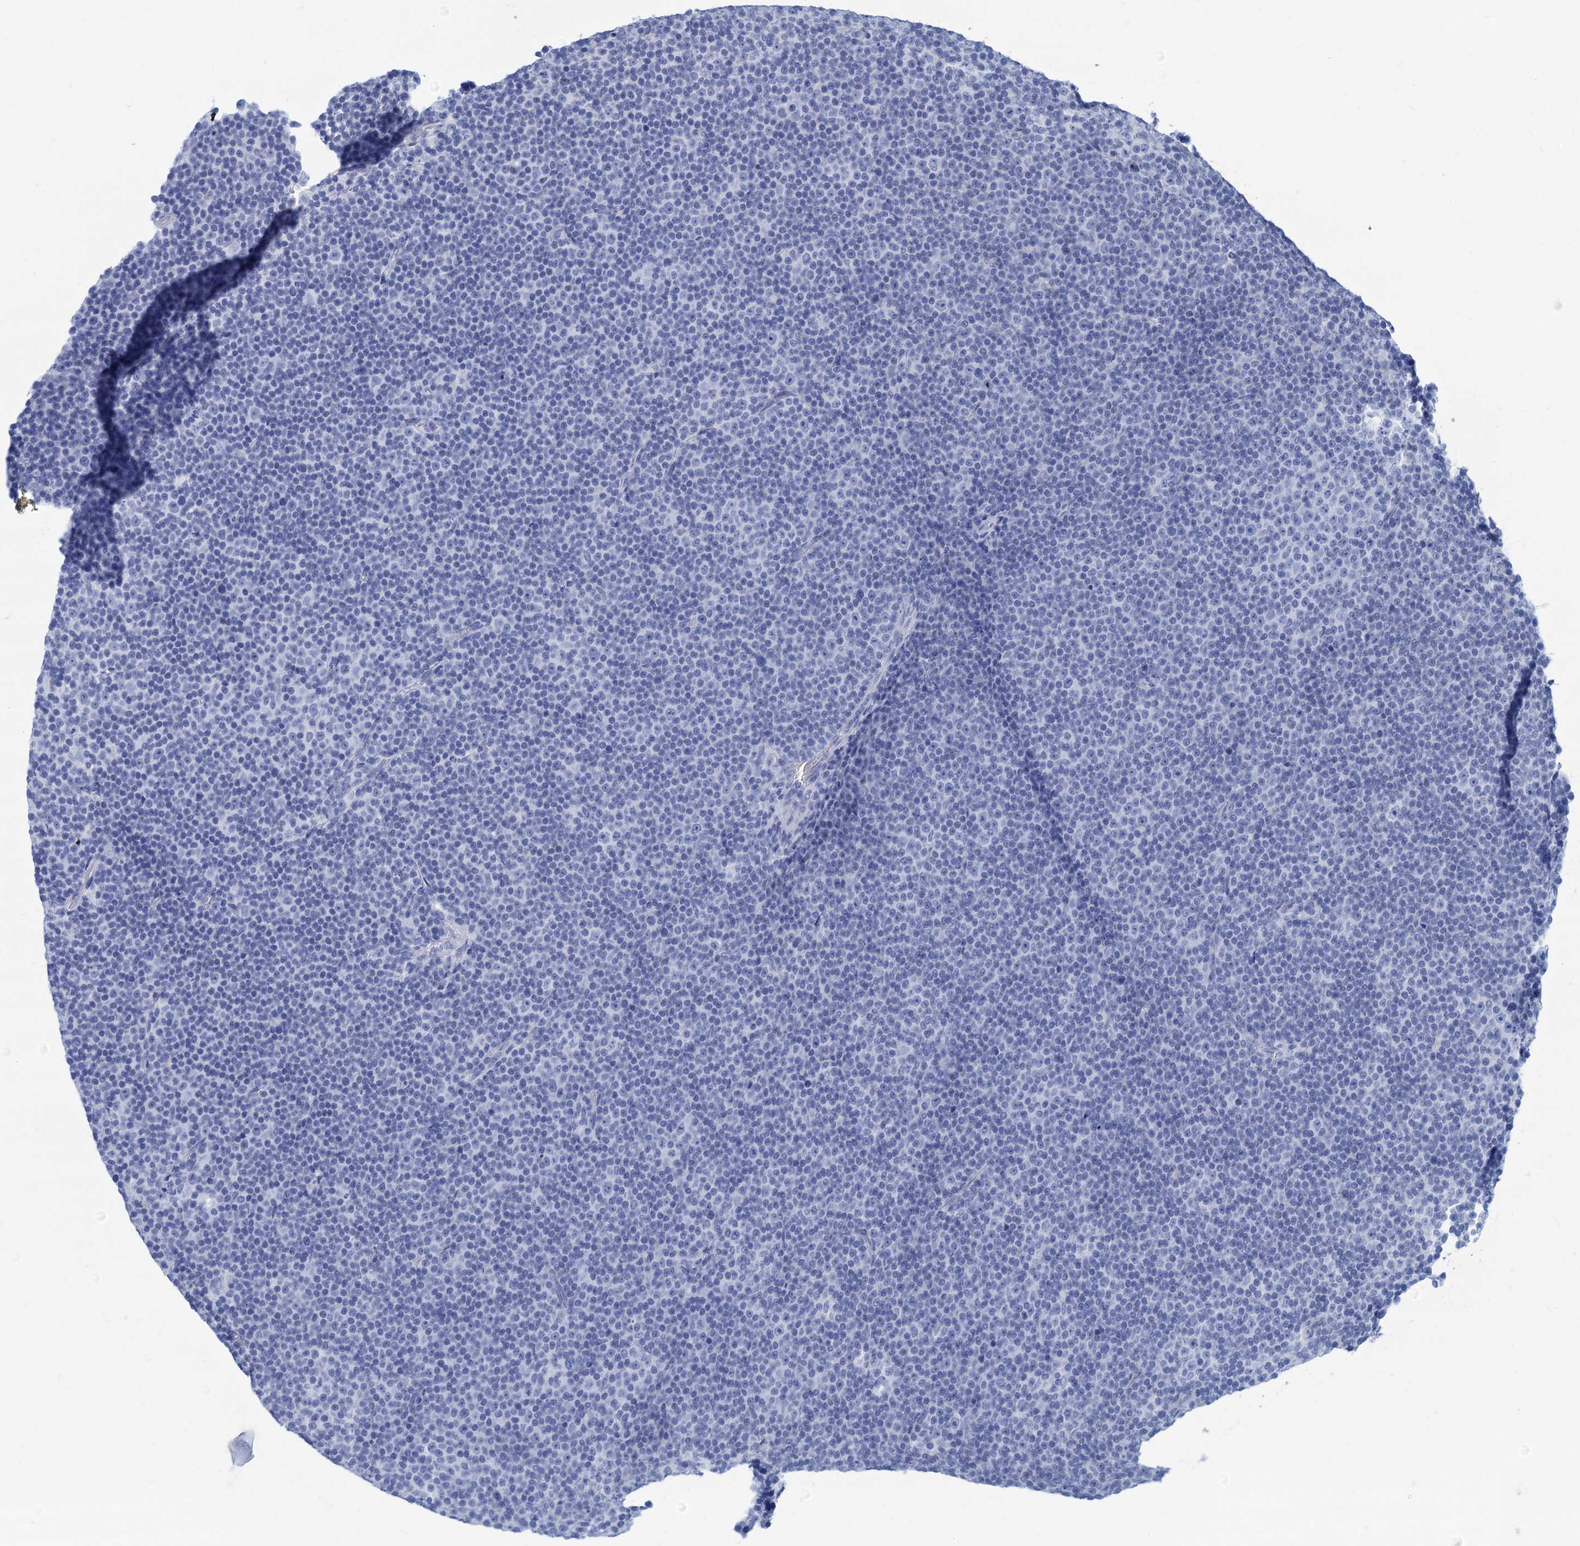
{"staining": {"intensity": "negative", "quantity": "none", "location": "none"}, "tissue": "lymphoma", "cell_type": "Tumor cells", "image_type": "cancer", "snomed": [{"axis": "morphology", "description": "Malignant lymphoma, non-Hodgkin's type, Low grade"}, {"axis": "topography", "description": "Lymph node"}], "caption": "Lymphoma stained for a protein using immunohistochemistry (IHC) shows no positivity tumor cells.", "gene": "CABYR", "patient": {"sex": "female", "age": 67}}